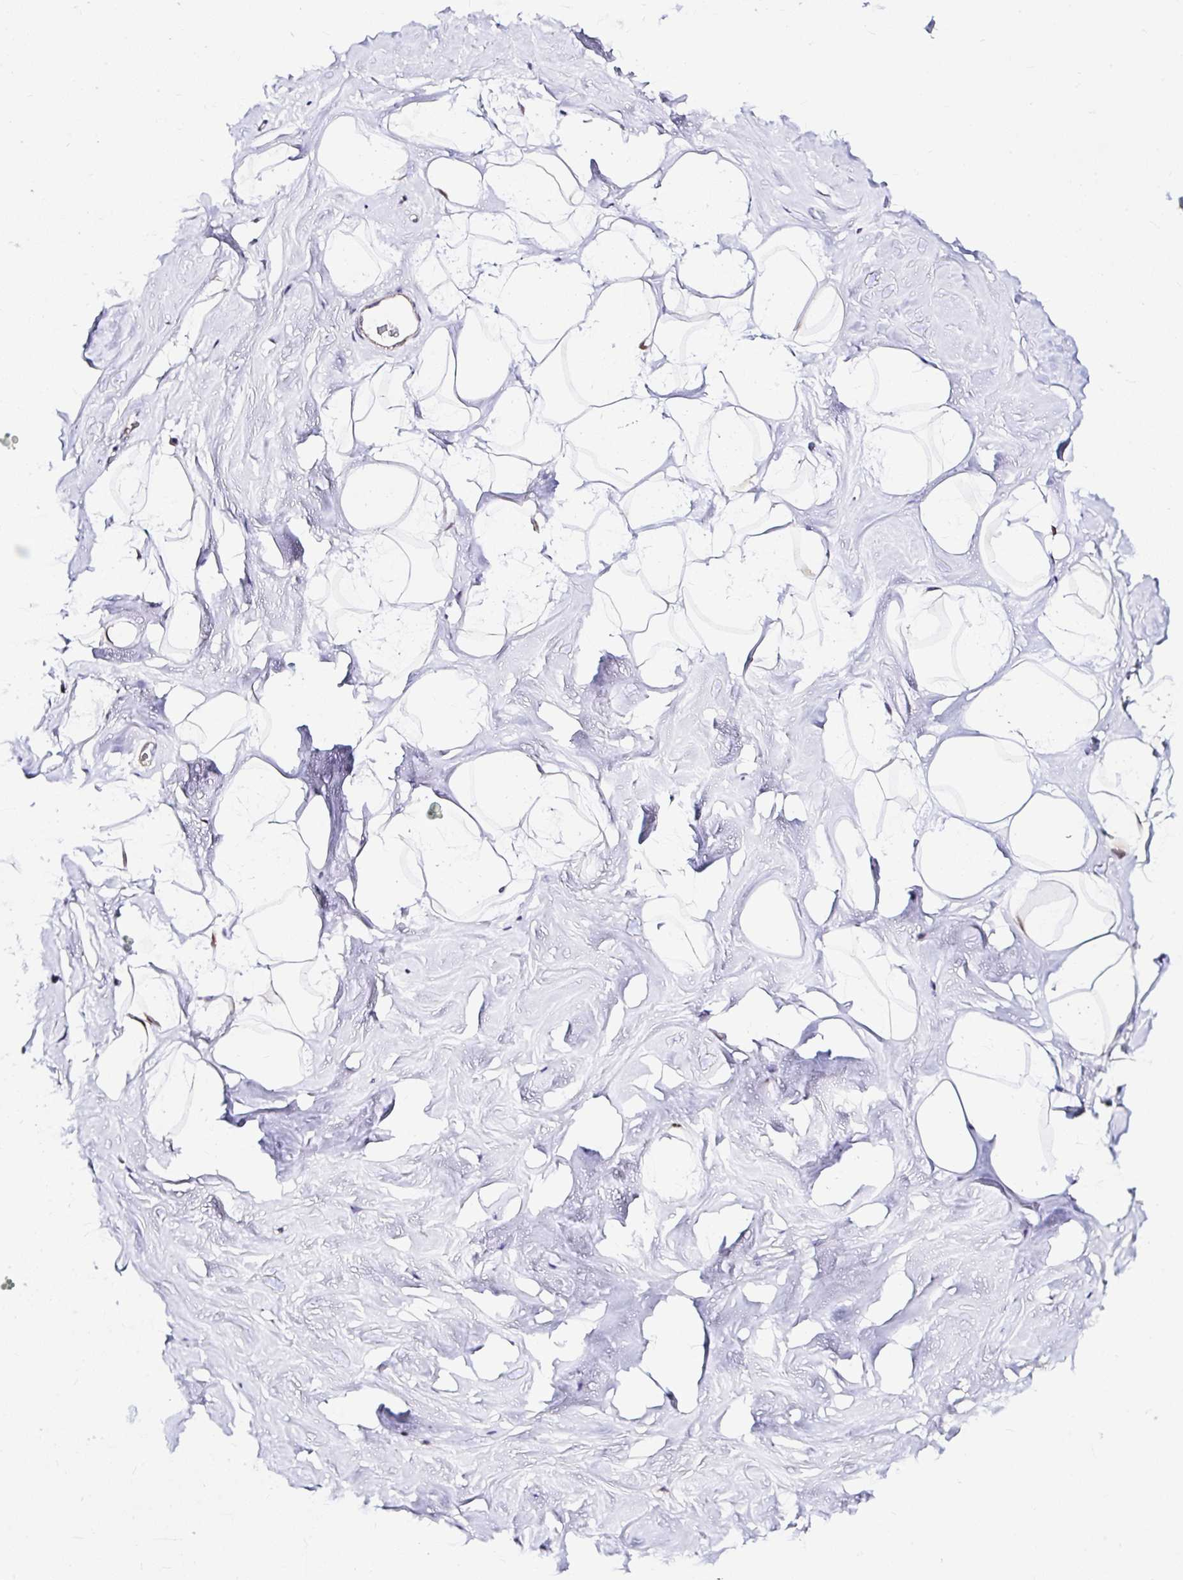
{"staining": {"intensity": "negative", "quantity": "none", "location": "none"}, "tissue": "breast", "cell_type": "Adipocytes", "image_type": "normal", "snomed": [{"axis": "morphology", "description": "Normal tissue, NOS"}, {"axis": "topography", "description": "Breast"}], "caption": "Protein analysis of unremarkable breast exhibits no significant positivity in adipocytes. (DAB (3,3'-diaminobenzidine) immunohistochemistry (IHC), high magnification).", "gene": "PIN4", "patient": {"sex": "female", "age": 32}}